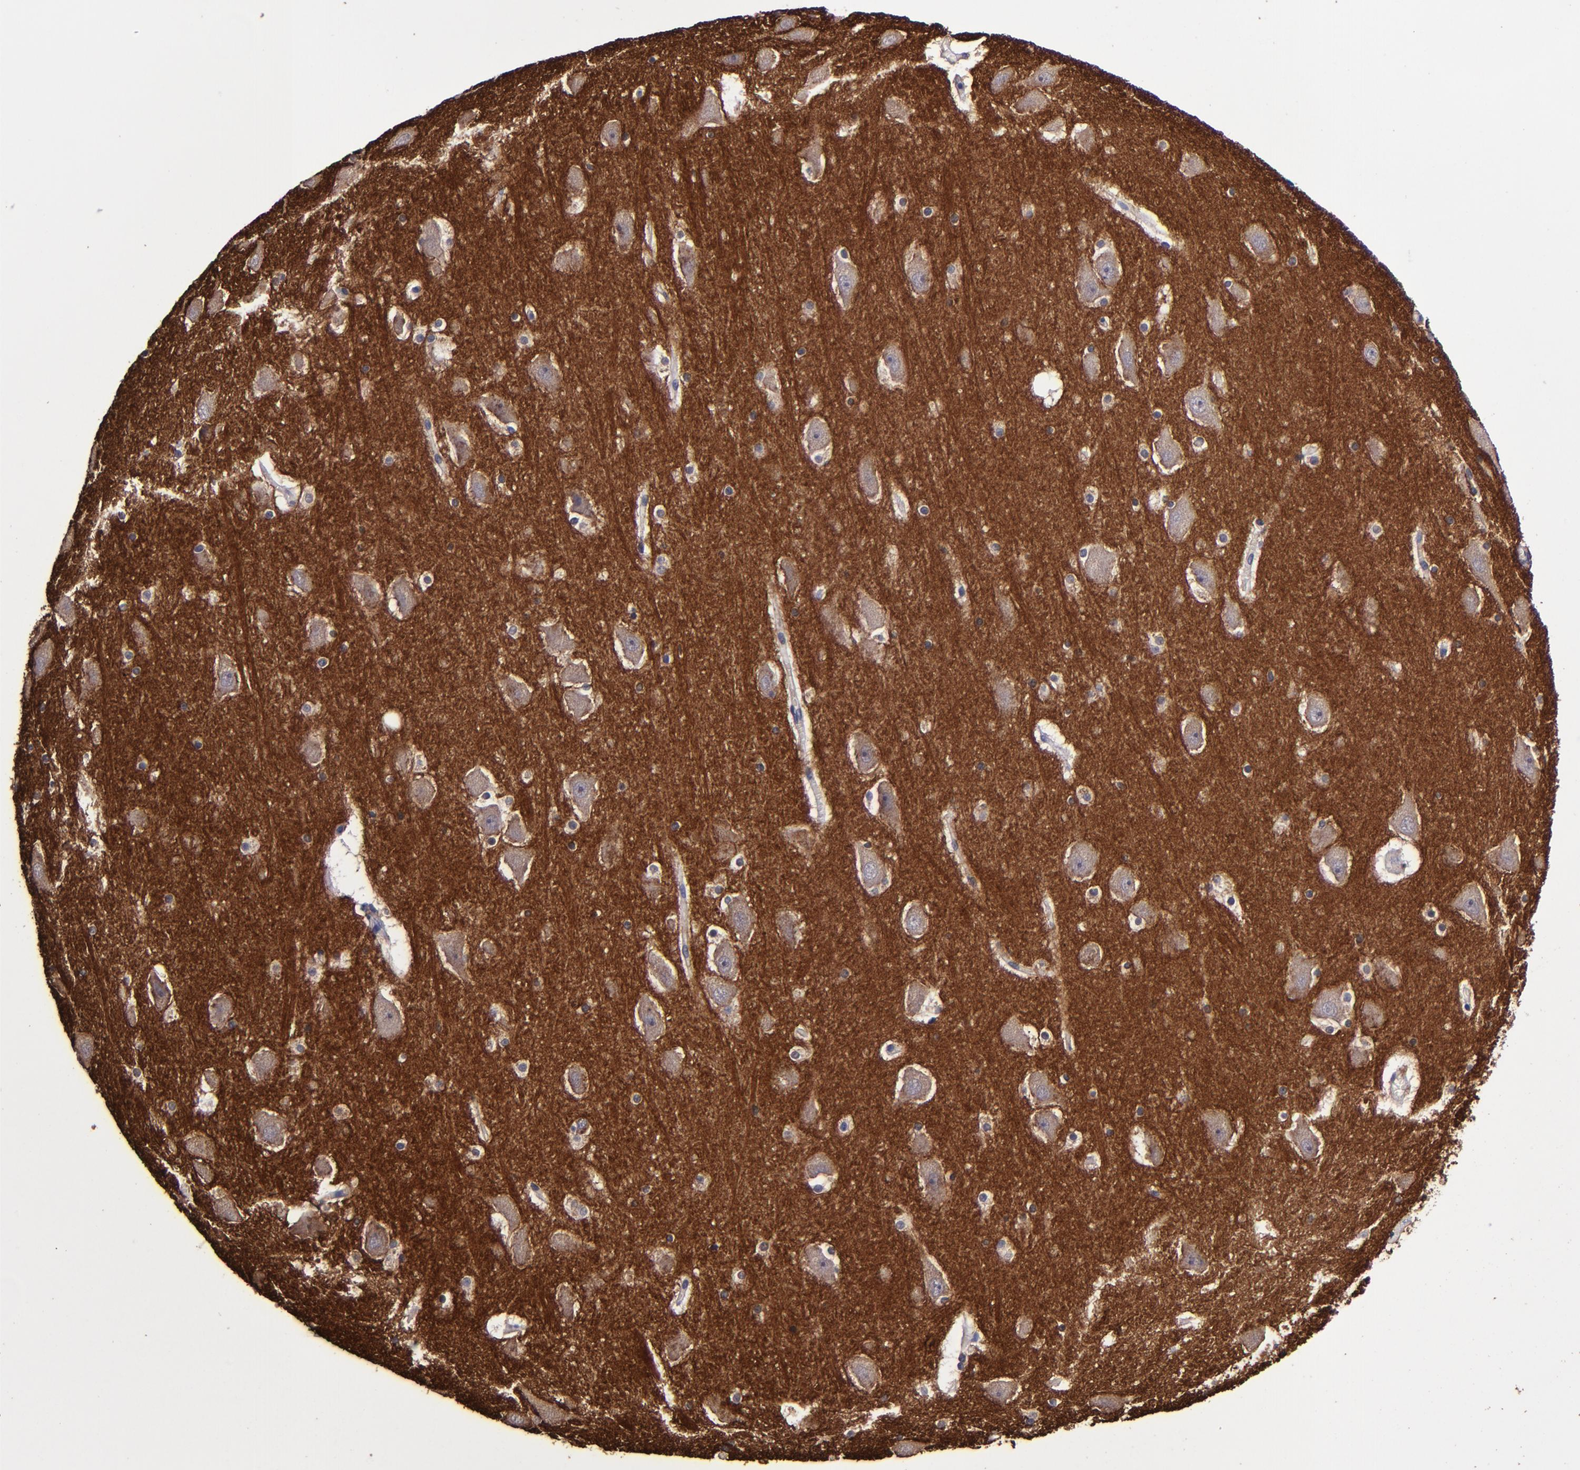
{"staining": {"intensity": "strong", "quantity": "<25%", "location": "cytoplasmic/membranous"}, "tissue": "hippocampus", "cell_type": "Glial cells", "image_type": "normal", "snomed": [{"axis": "morphology", "description": "Normal tissue, NOS"}, {"axis": "topography", "description": "Hippocampus"}], "caption": "The photomicrograph displays staining of normal hippocampus, revealing strong cytoplasmic/membranous protein expression (brown color) within glial cells.", "gene": "SIRPA", "patient": {"sex": "male", "age": 45}}